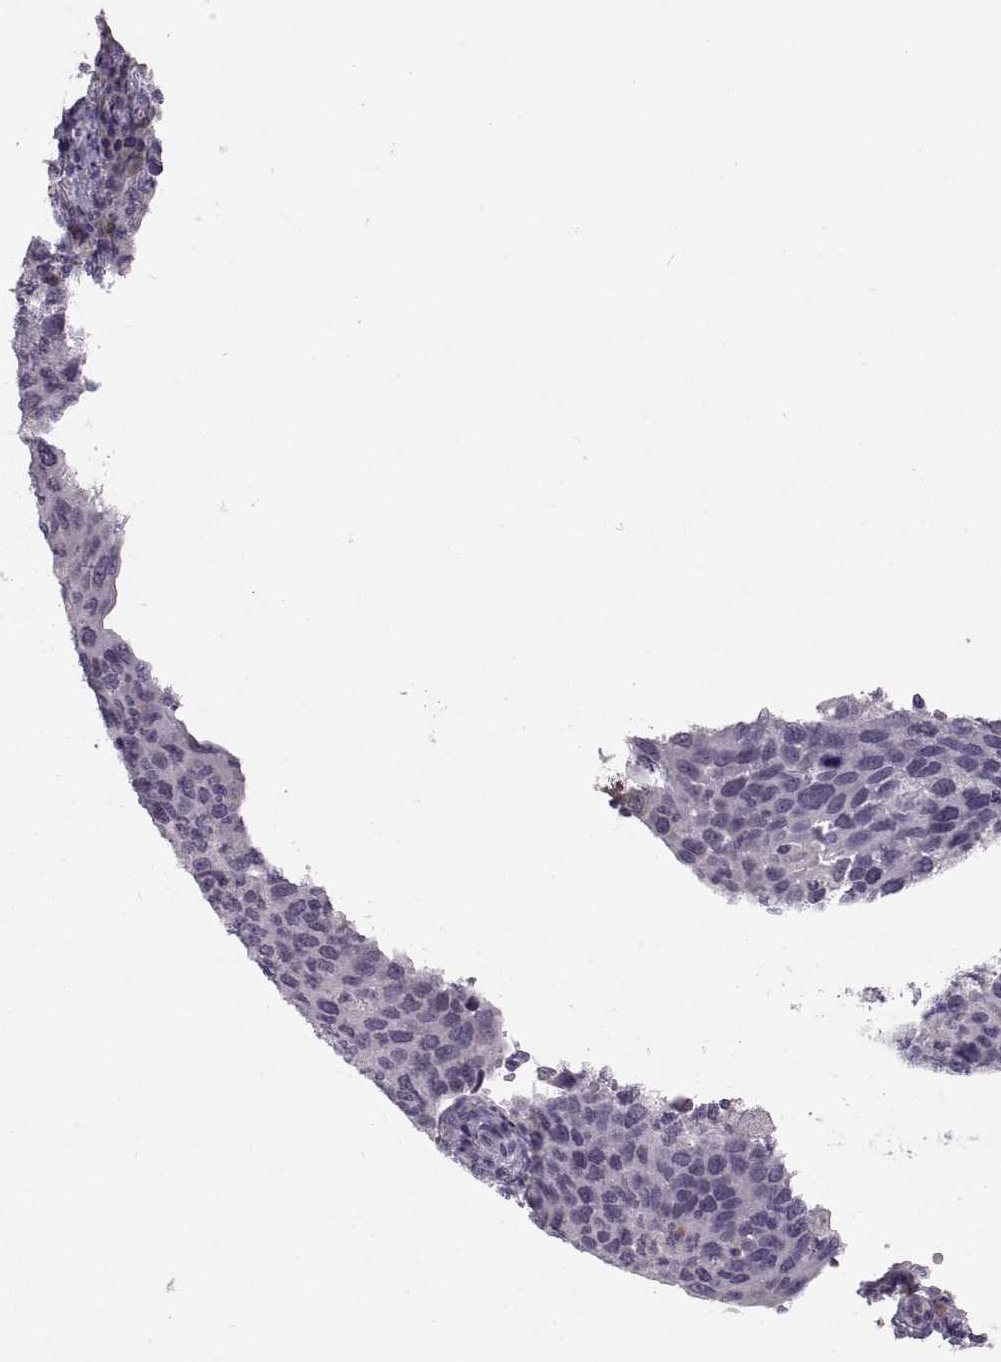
{"staining": {"intensity": "negative", "quantity": "none", "location": "none"}, "tissue": "cervical cancer", "cell_type": "Tumor cells", "image_type": "cancer", "snomed": [{"axis": "morphology", "description": "Squamous cell carcinoma, NOS"}, {"axis": "topography", "description": "Cervix"}], "caption": "Immunohistochemistry (IHC) histopathology image of neoplastic tissue: cervical cancer stained with DAB shows no significant protein staining in tumor cells.", "gene": "MAGEB18", "patient": {"sex": "female", "age": 54}}